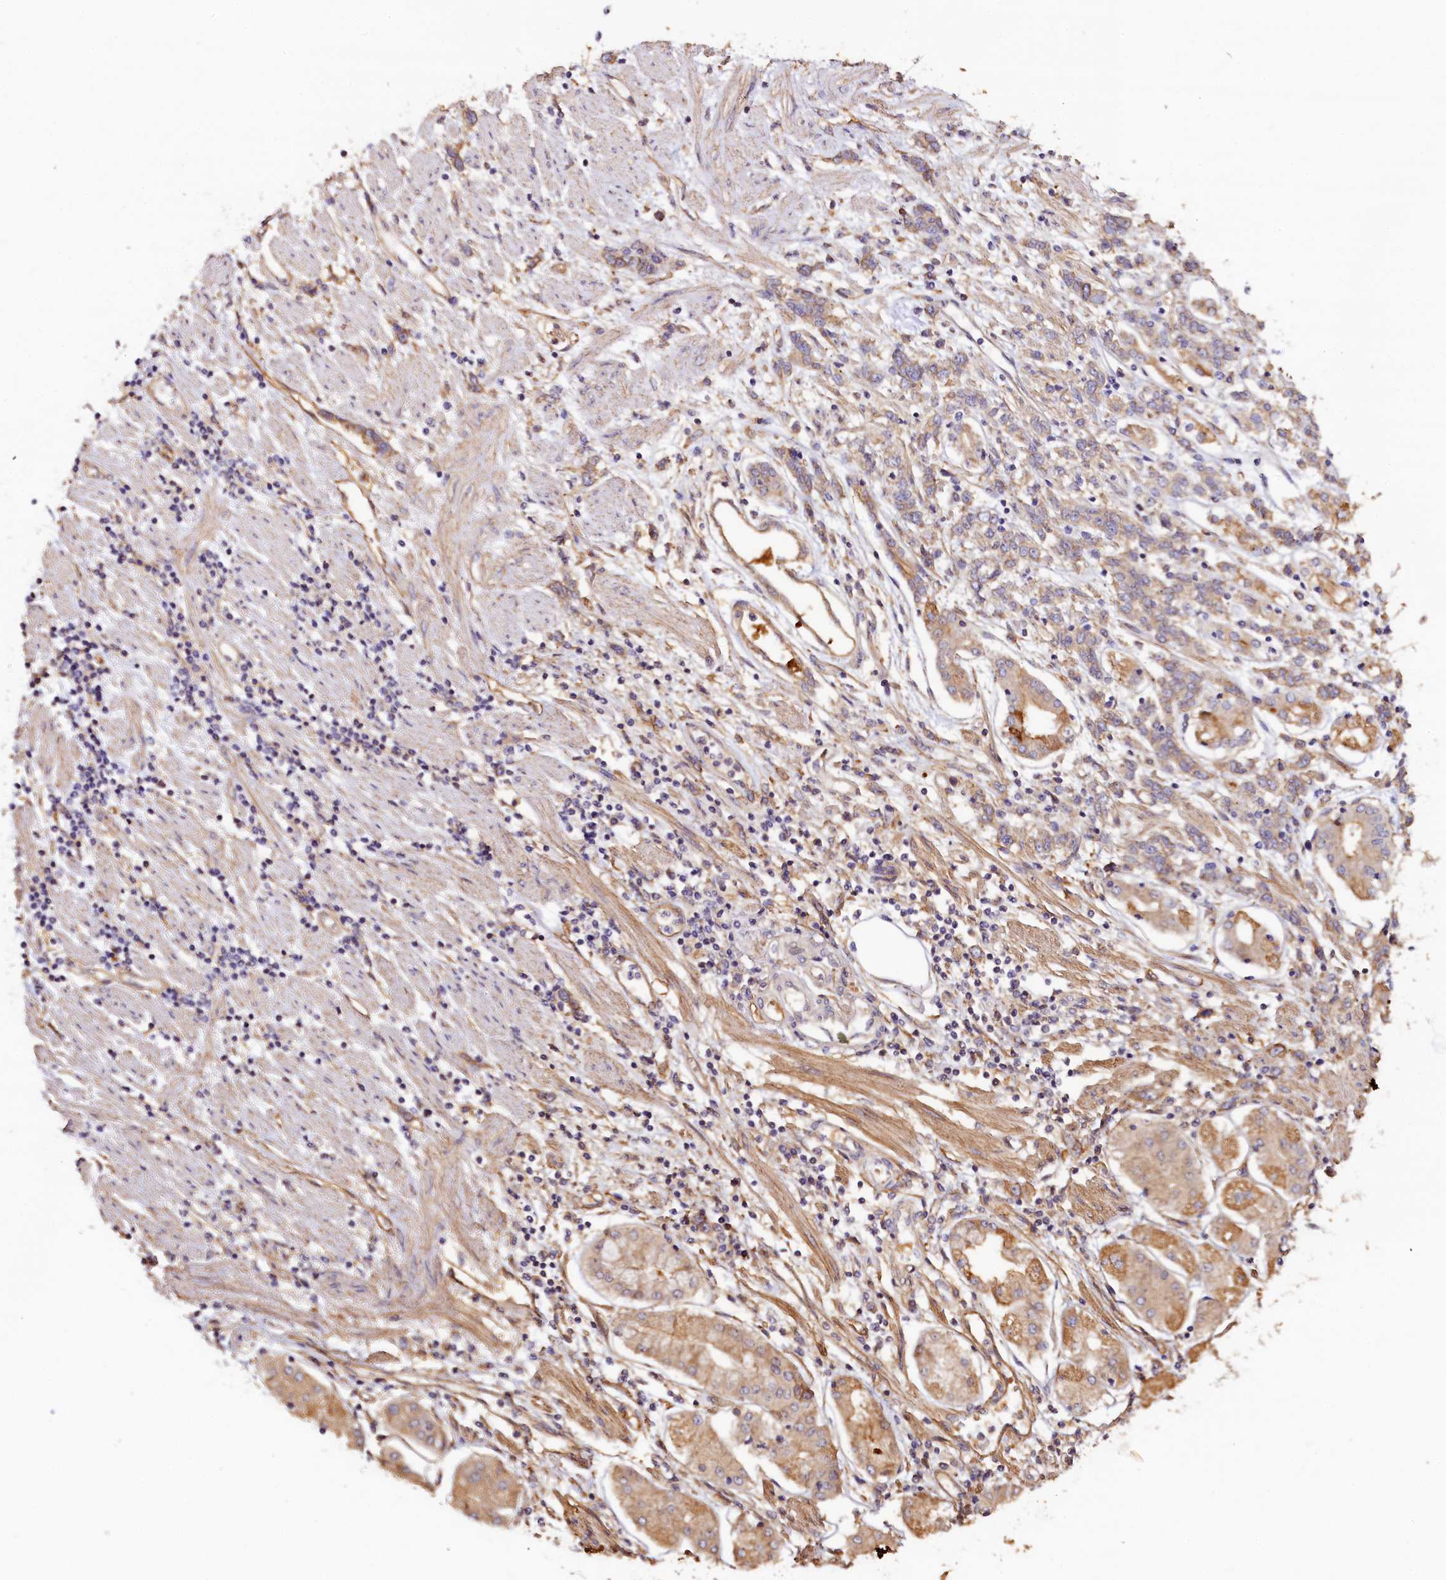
{"staining": {"intensity": "weak", "quantity": "<25%", "location": "cytoplasmic/membranous"}, "tissue": "stomach cancer", "cell_type": "Tumor cells", "image_type": "cancer", "snomed": [{"axis": "morphology", "description": "Adenocarcinoma, NOS"}, {"axis": "topography", "description": "Stomach"}], "caption": "Immunohistochemistry (IHC) micrograph of human stomach adenocarcinoma stained for a protein (brown), which shows no staining in tumor cells.", "gene": "KATNB1", "patient": {"sex": "female", "age": 76}}